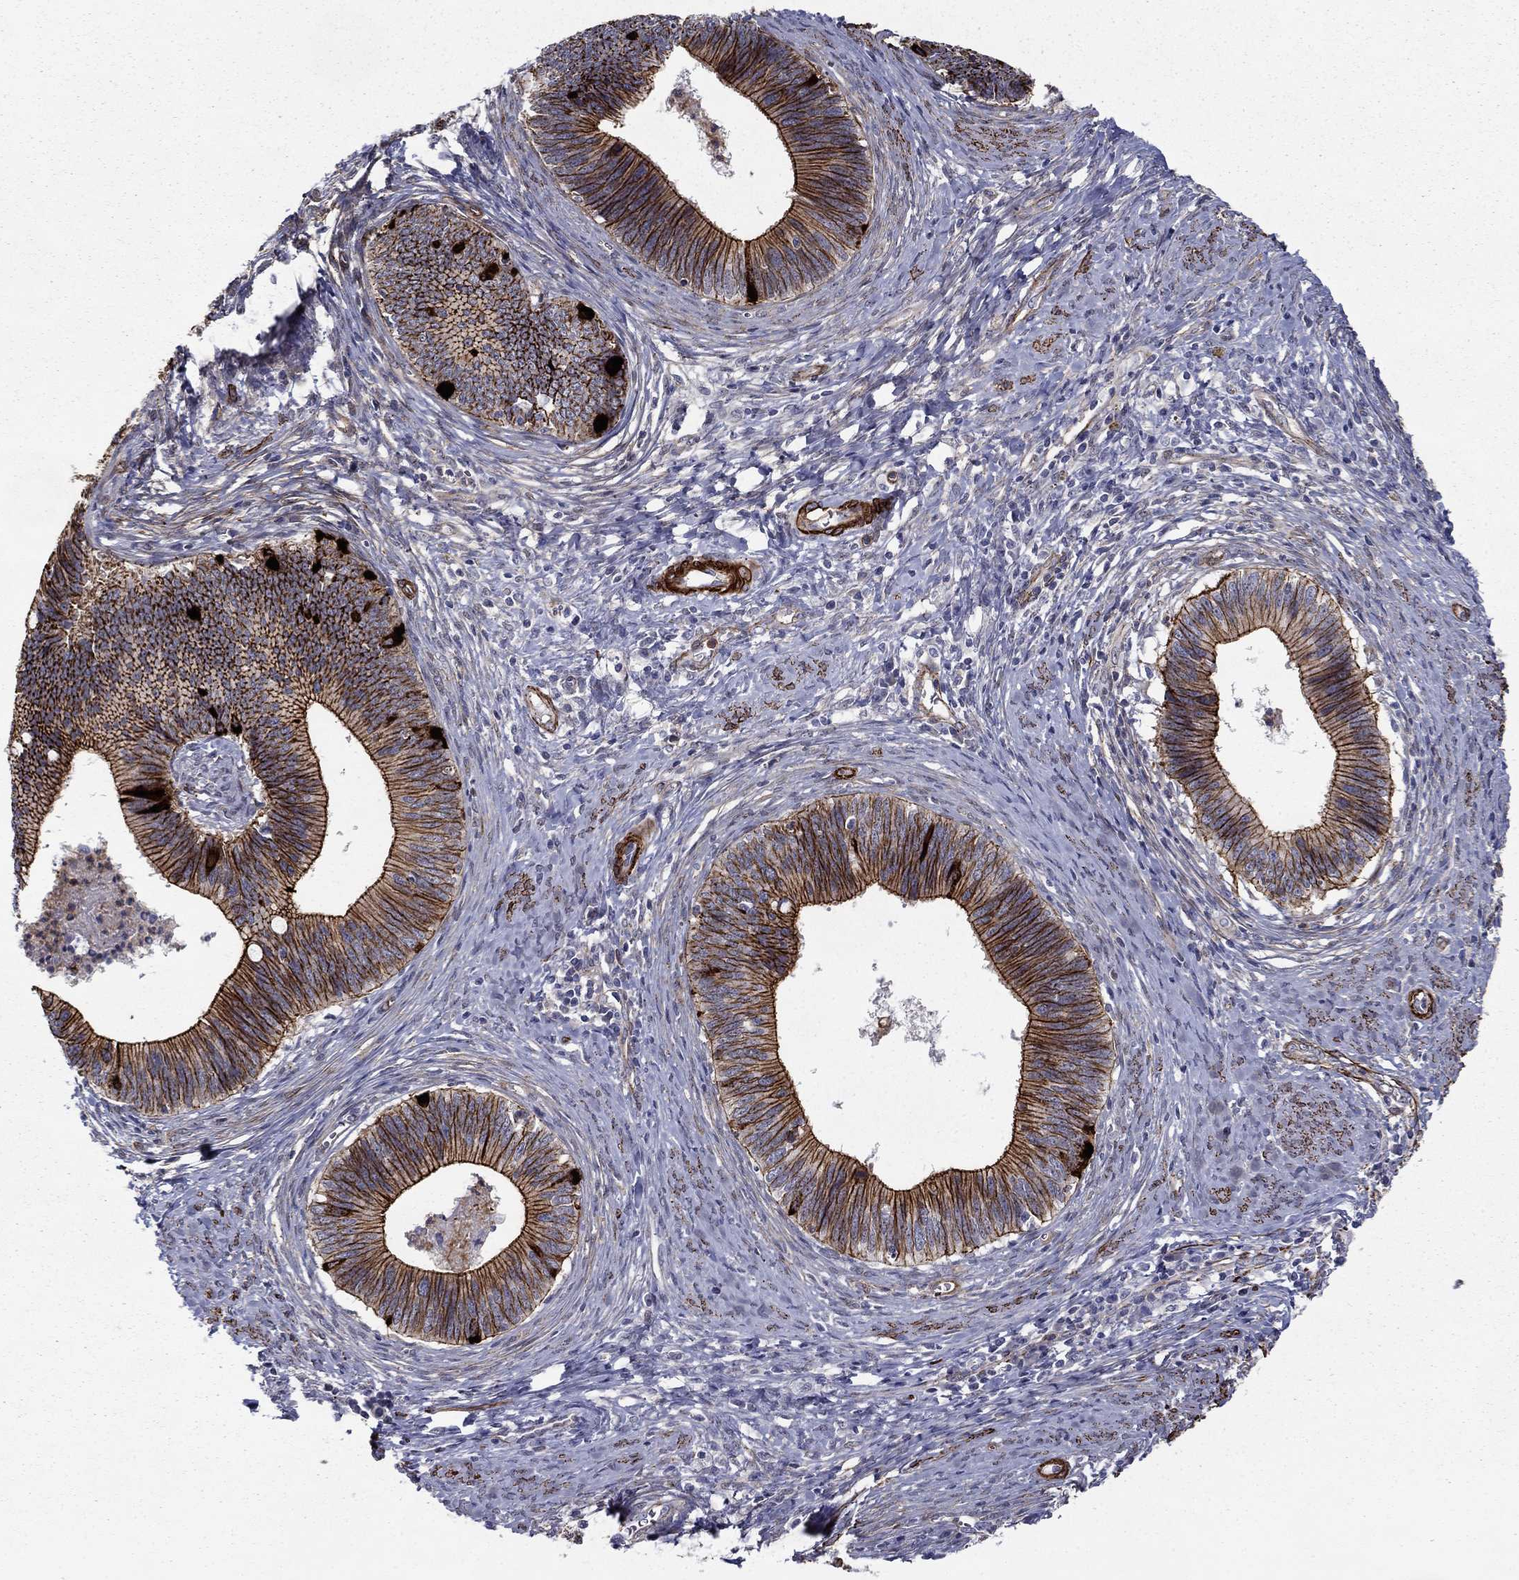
{"staining": {"intensity": "strong", "quantity": ">75%", "location": "cytoplasmic/membranous"}, "tissue": "cervical cancer", "cell_type": "Tumor cells", "image_type": "cancer", "snomed": [{"axis": "morphology", "description": "Adenocarcinoma, NOS"}, {"axis": "topography", "description": "Cervix"}], "caption": "The histopathology image shows immunohistochemical staining of adenocarcinoma (cervical). There is strong cytoplasmic/membranous expression is identified in approximately >75% of tumor cells. Nuclei are stained in blue.", "gene": "KRBA1", "patient": {"sex": "female", "age": 42}}